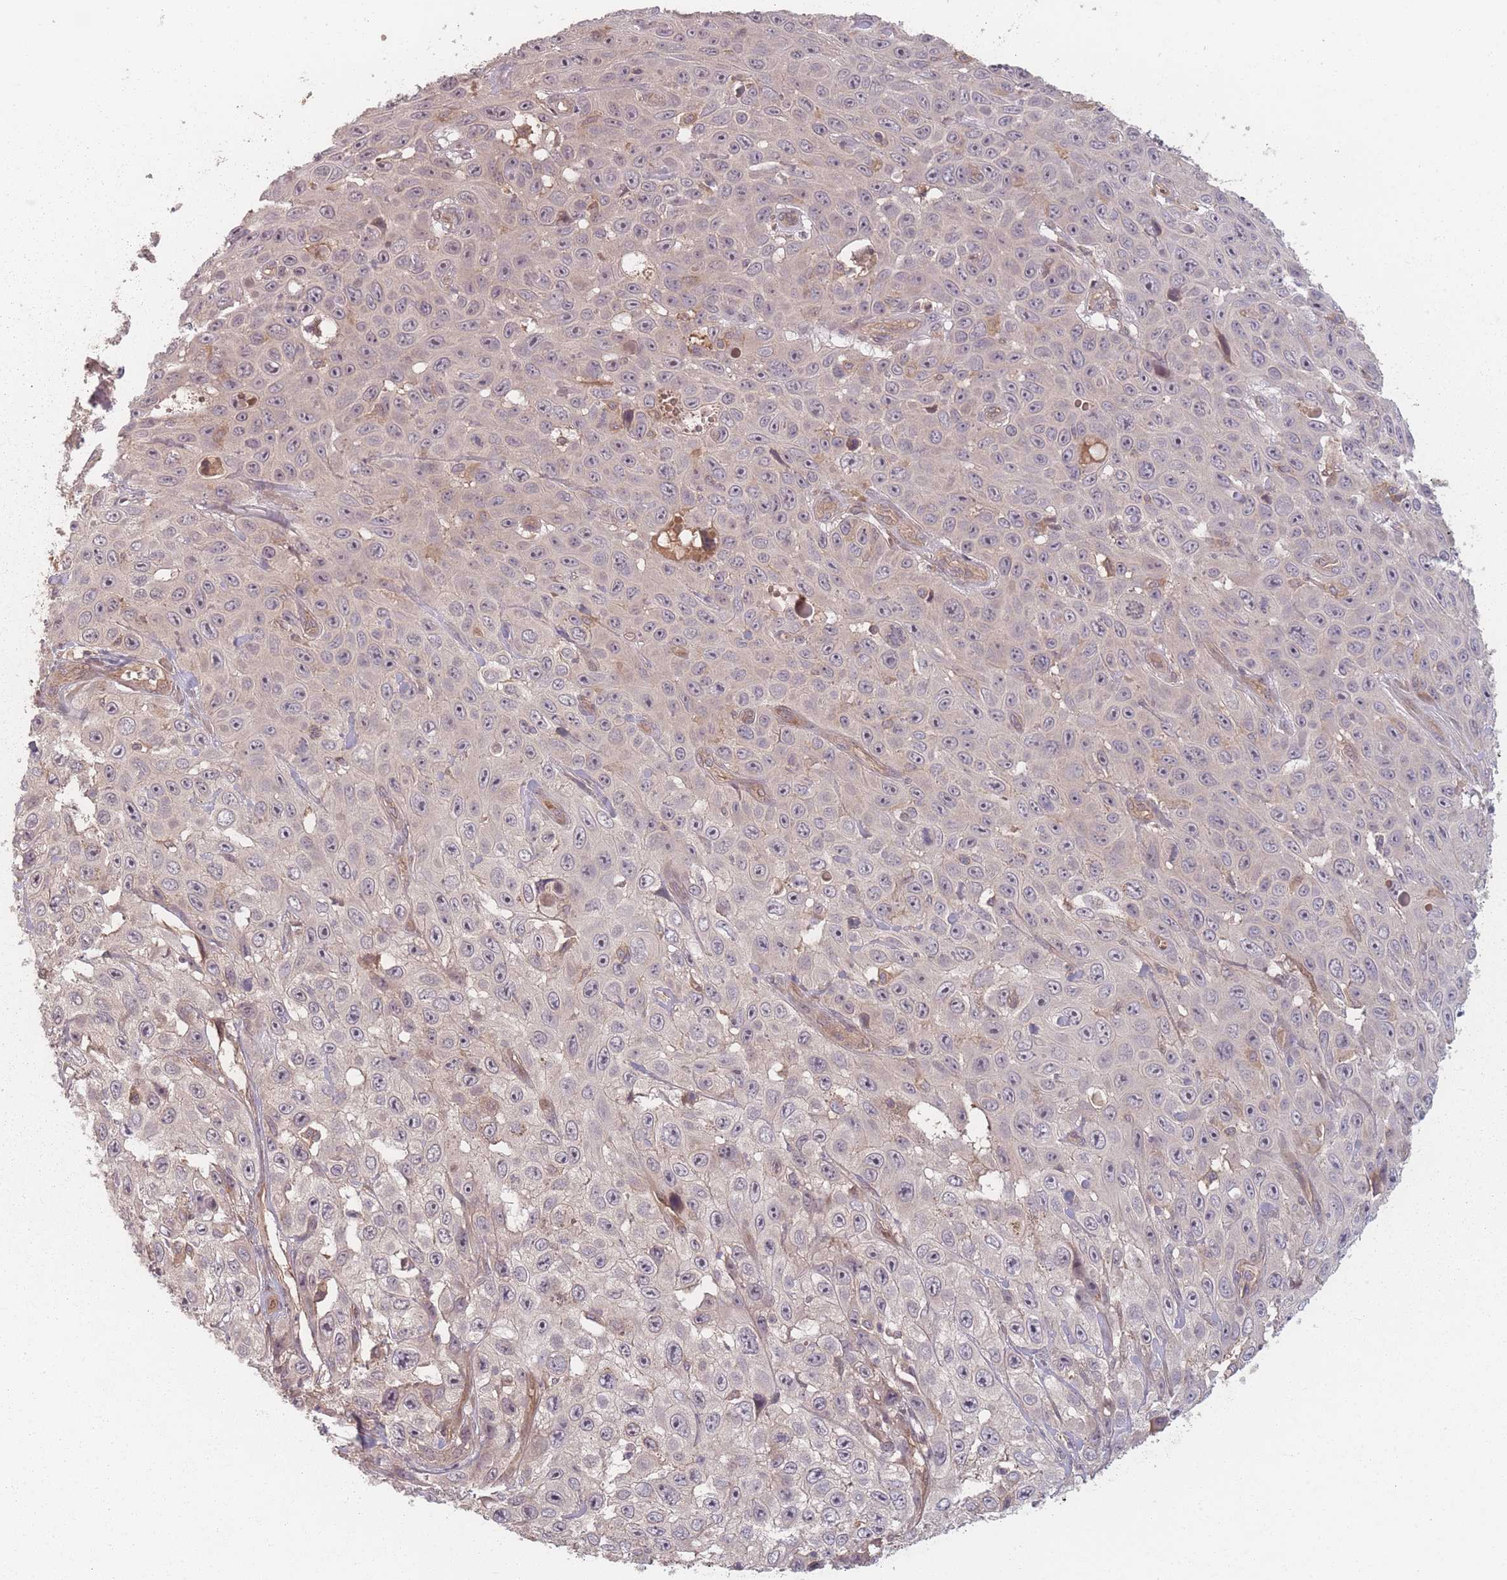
{"staining": {"intensity": "negative", "quantity": "none", "location": "none"}, "tissue": "skin cancer", "cell_type": "Tumor cells", "image_type": "cancer", "snomed": [{"axis": "morphology", "description": "Squamous cell carcinoma, NOS"}, {"axis": "topography", "description": "Skin"}], "caption": "A histopathology image of human skin squamous cell carcinoma is negative for staining in tumor cells. (IHC, brightfield microscopy, high magnification).", "gene": "HAGH", "patient": {"sex": "male", "age": 82}}